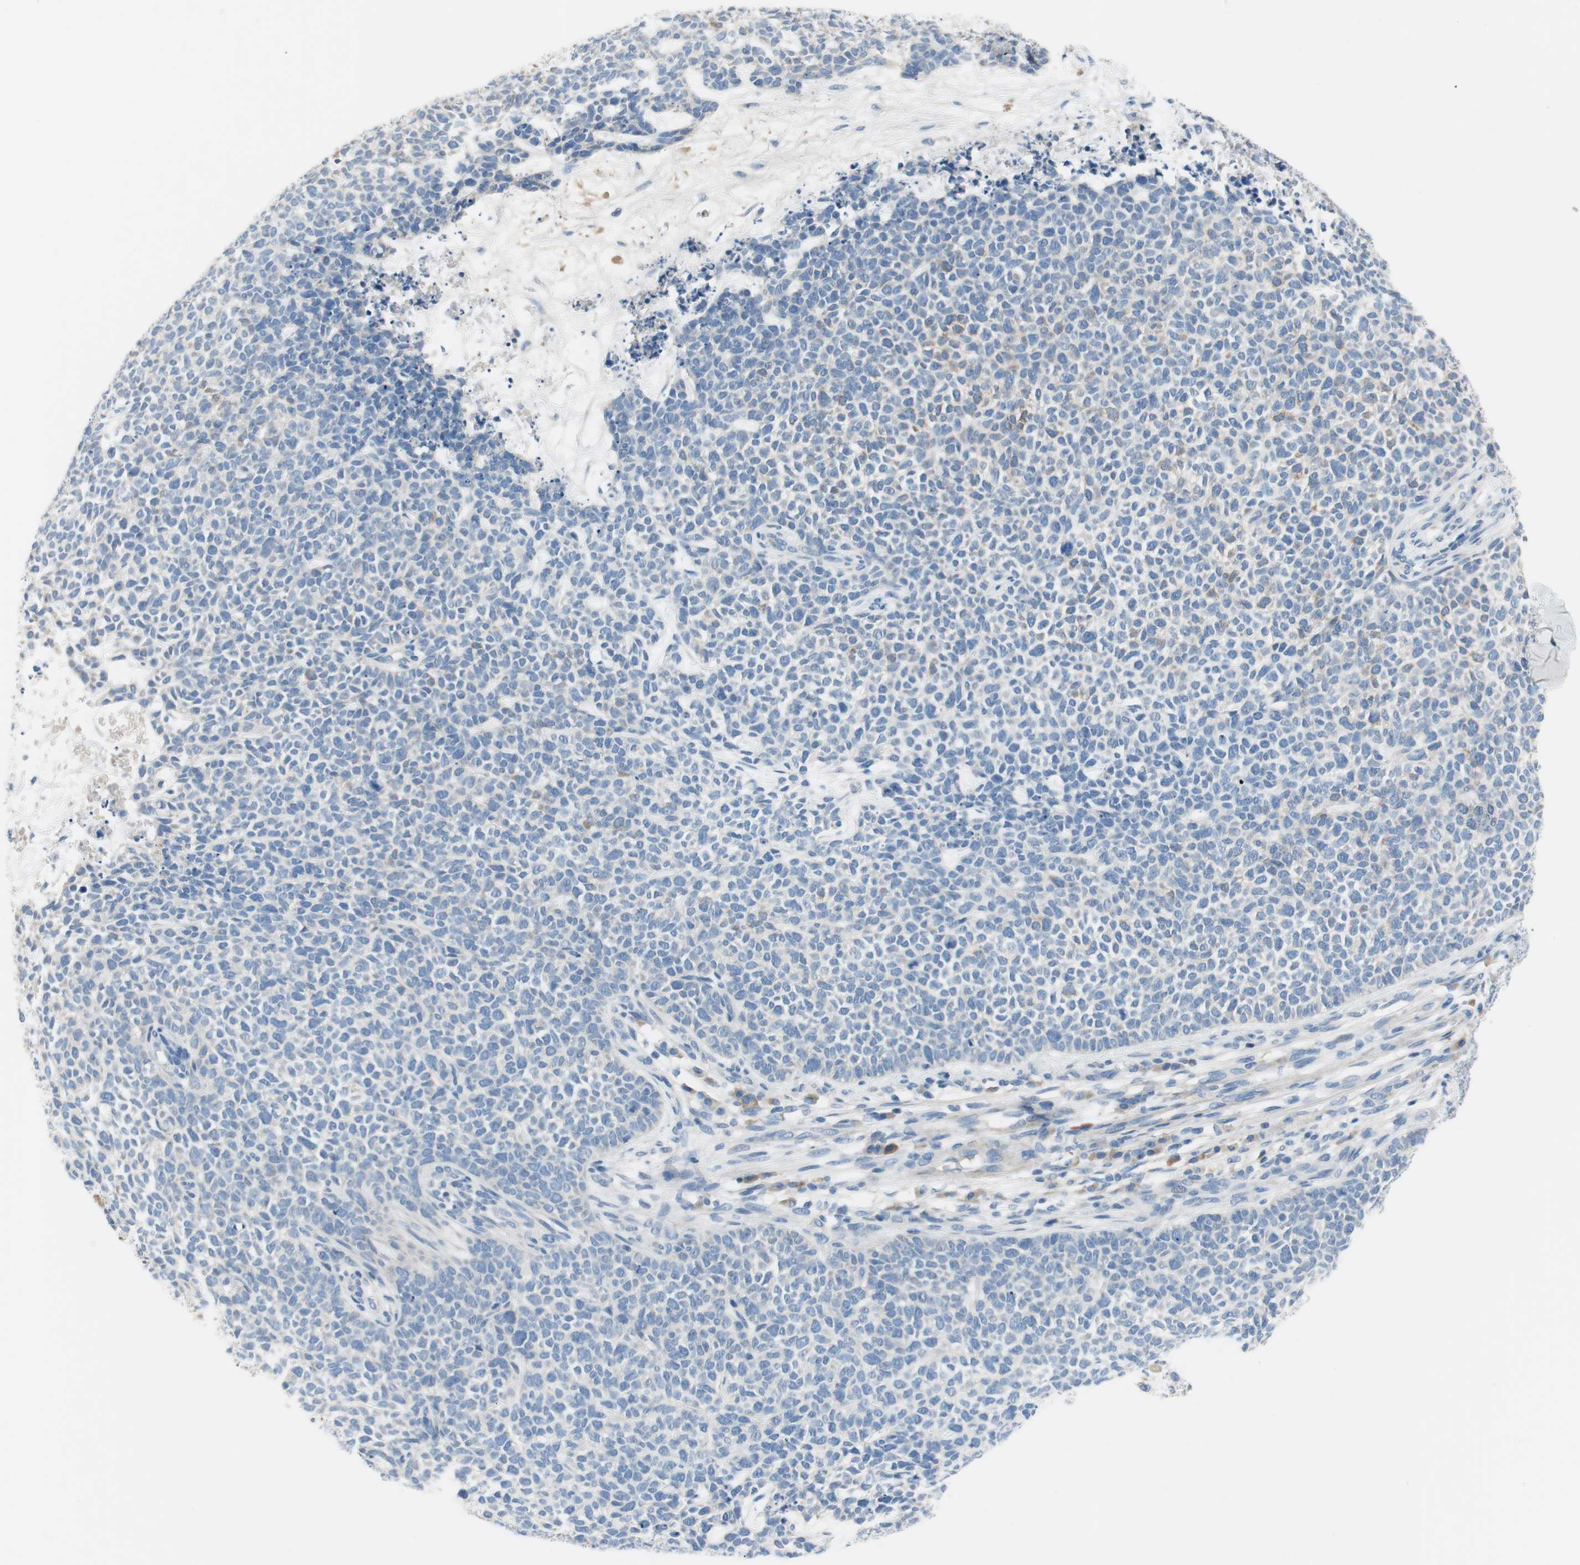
{"staining": {"intensity": "negative", "quantity": "none", "location": "none"}, "tissue": "skin cancer", "cell_type": "Tumor cells", "image_type": "cancer", "snomed": [{"axis": "morphology", "description": "Basal cell carcinoma"}, {"axis": "topography", "description": "Skin"}], "caption": "Immunohistochemical staining of basal cell carcinoma (skin) displays no significant staining in tumor cells. (DAB immunohistochemistry visualized using brightfield microscopy, high magnification).", "gene": "FDFT1", "patient": {"sex": "female", "age": 84}}